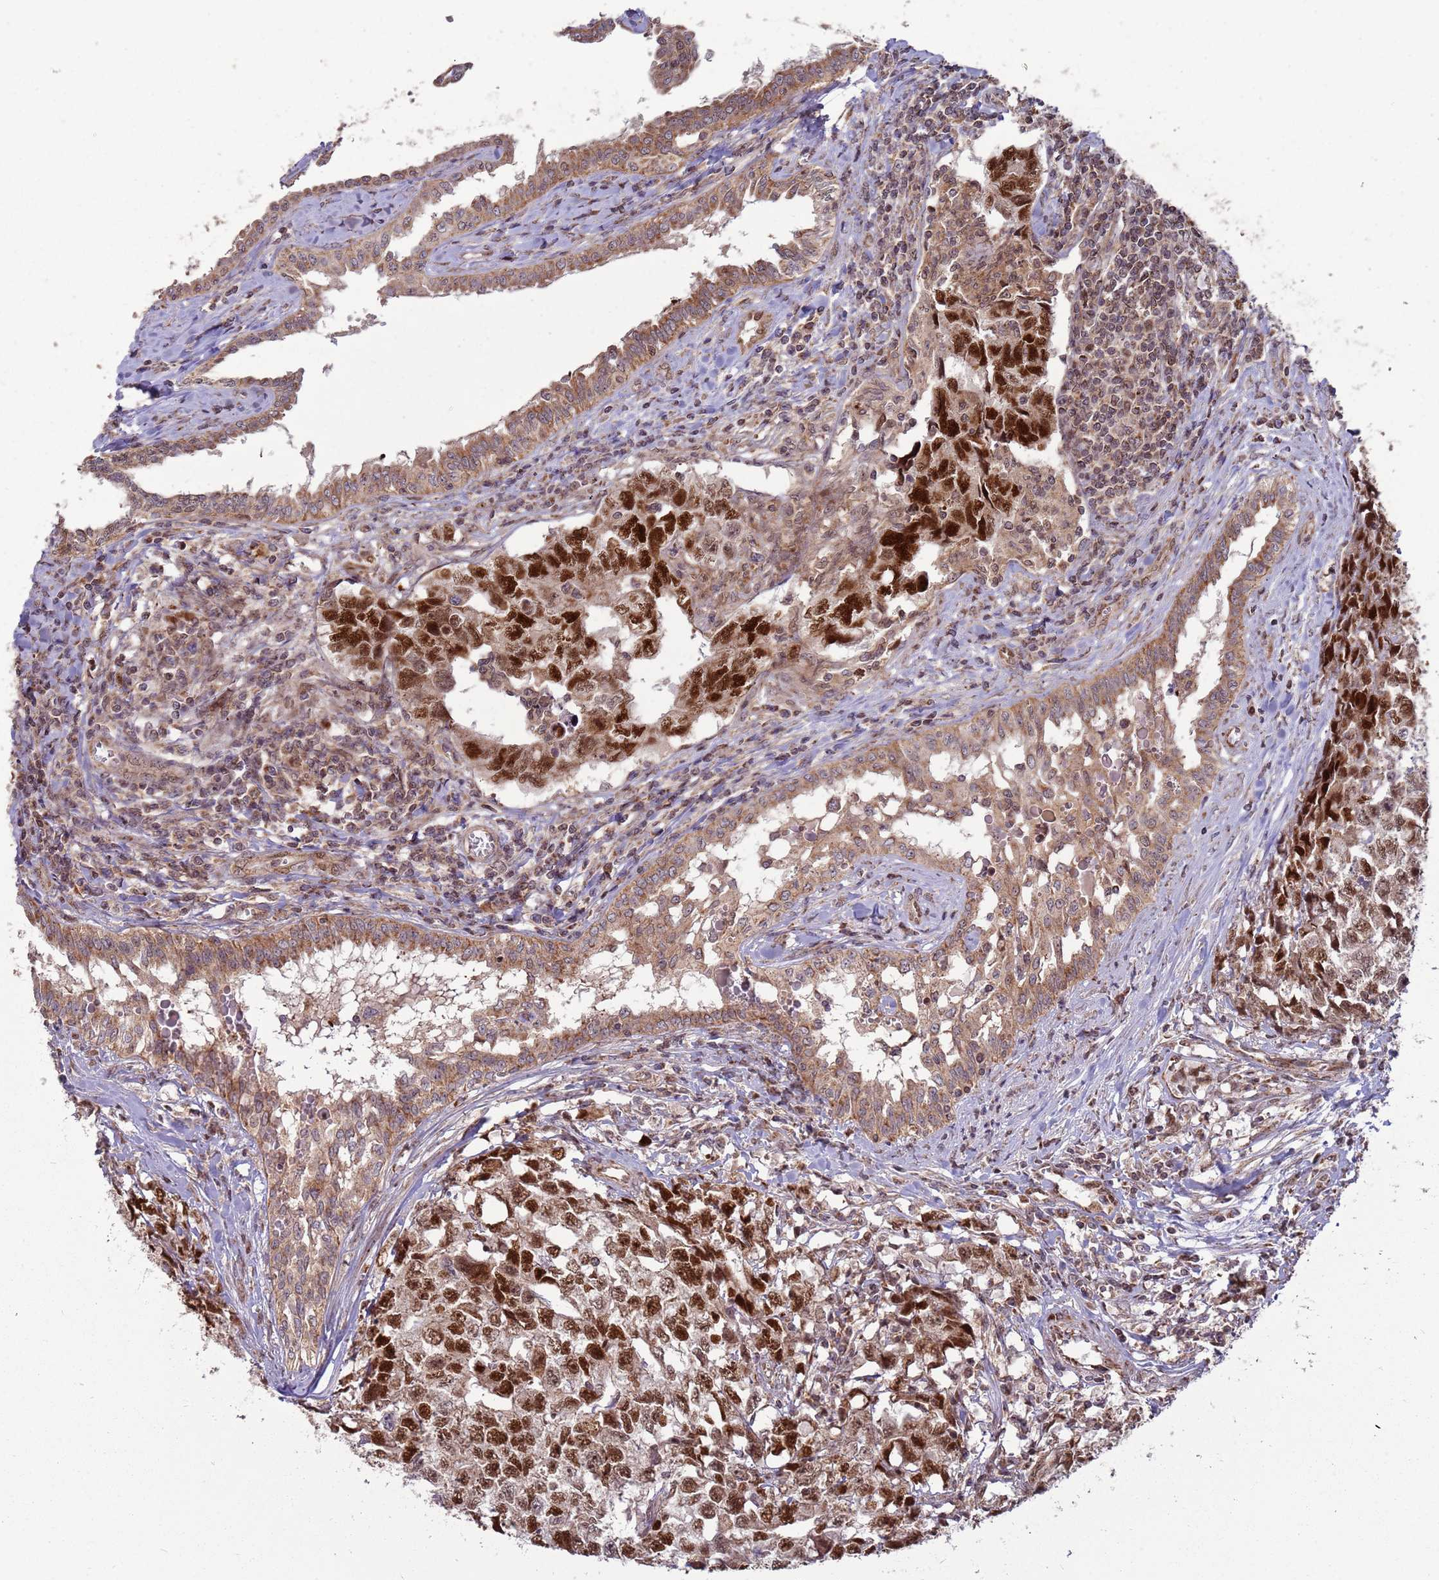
{"staining": {"intensity": "strong", "quantity": ">75%", "location": "nuclear"}, "tissue": "testis cancer", "cell_type": "Tumor cells", "image_type": "cancer", "snomed": [{"axis": "morphology", "description": "Carcinoma, Embryonal, NOS"}, {"axis": "topography", "description": "Testis"}], "caption": "Tumor cells reveal strong nuclear staining in approximately >75% of cells in testis cancer (embryonal carcinoma).", "gene": "RCOR2", "patient": {"sex": "male", "age": 31}}